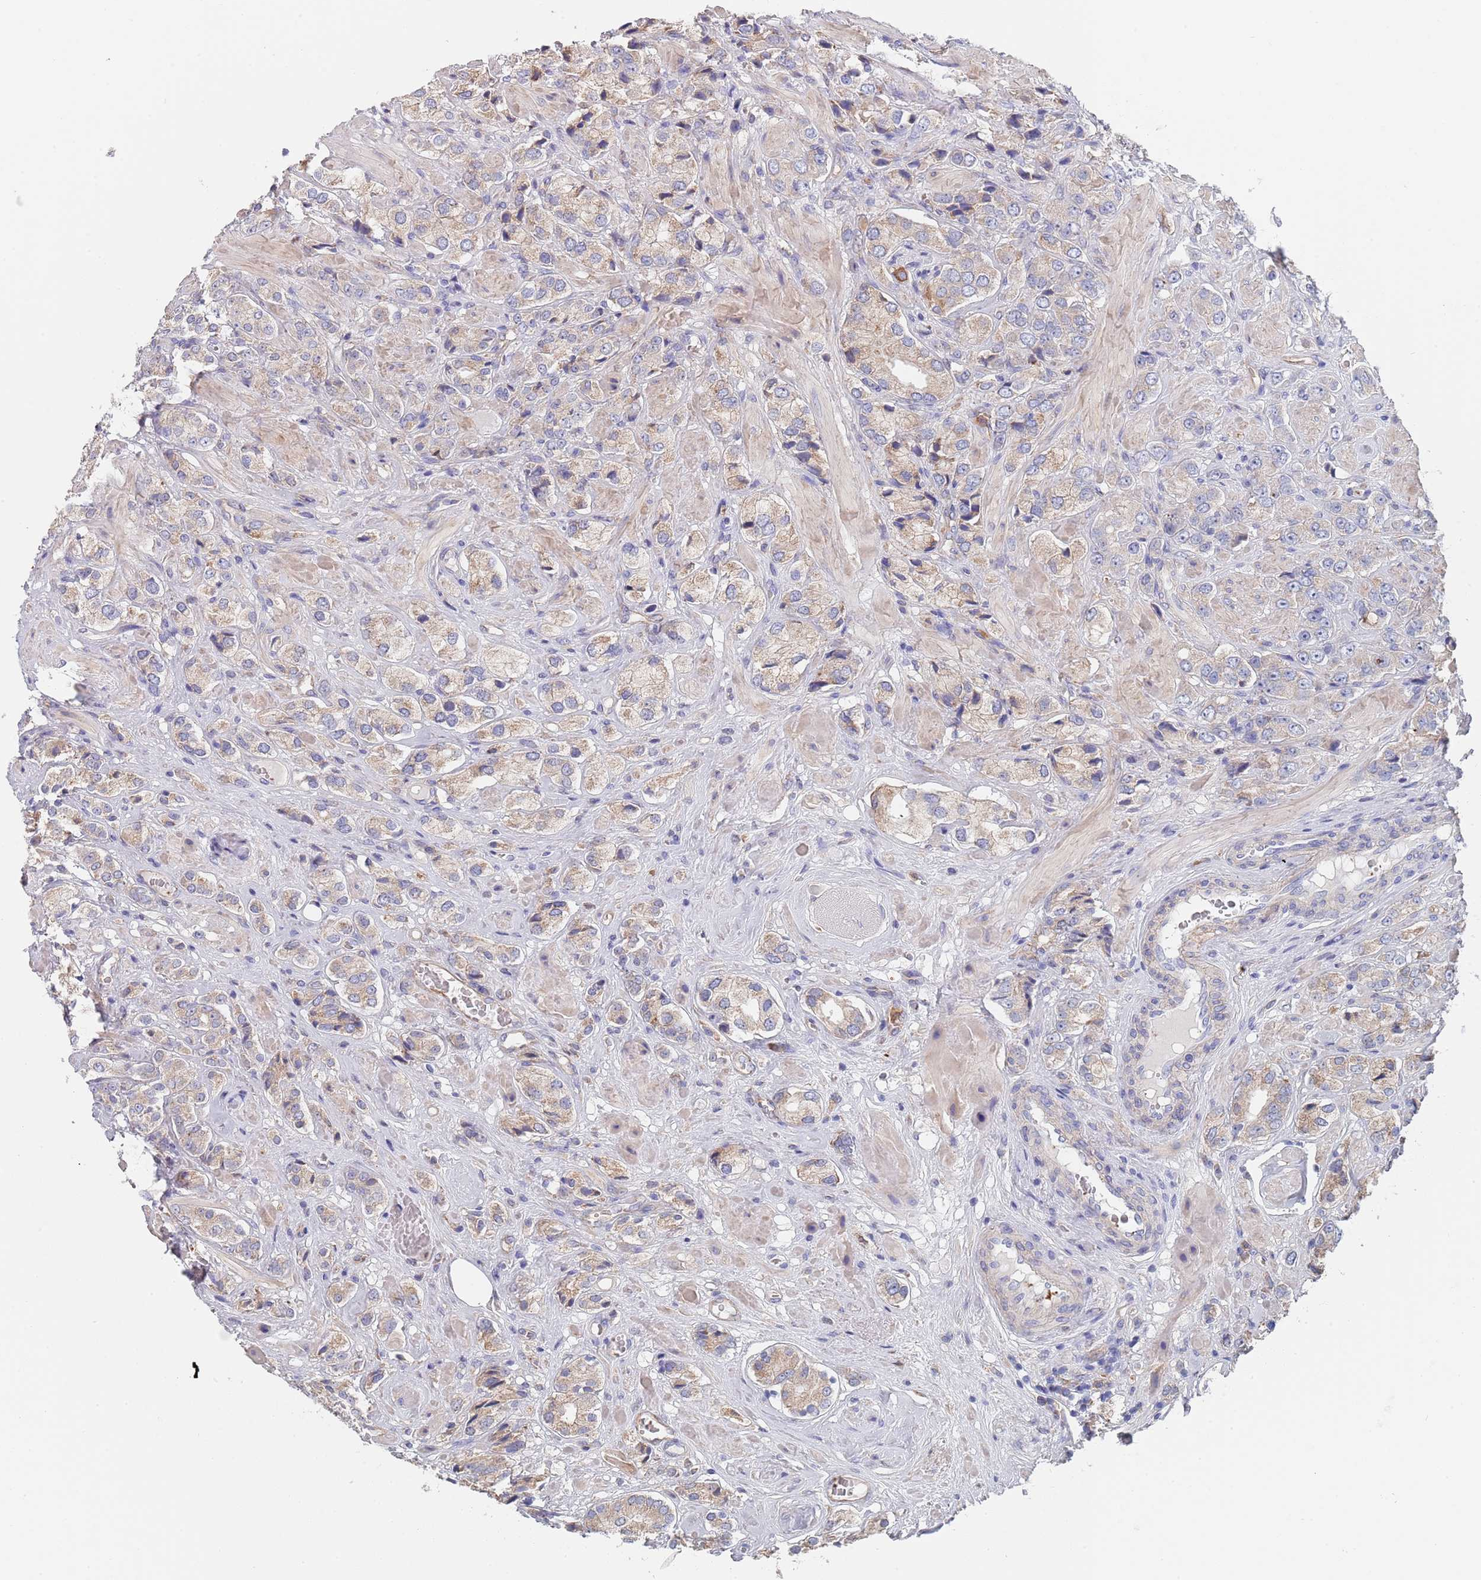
{"staining": {"intensity": "weak", "quantity": "<25%", "location": "cytoplasmic/membranous"}, "tissue": "prostate cancer", "cell_type": "Tumor cells", "image_type": "cancer", "snomed": [{"axis": "morphology", "description": "Adenocarcinoma, High grade"}, {"axis": "topography", "description": "Prostate and seminal vesicle, NOS"}], "caption": "This is an immunohistochemistry (IHC) image of prostate cancer (adenocarcinoma (high-grade)). There is no positivity in tumor cells.", "gene": "DCUN1D3", "patient": {"sex": "male", "age": 64}}